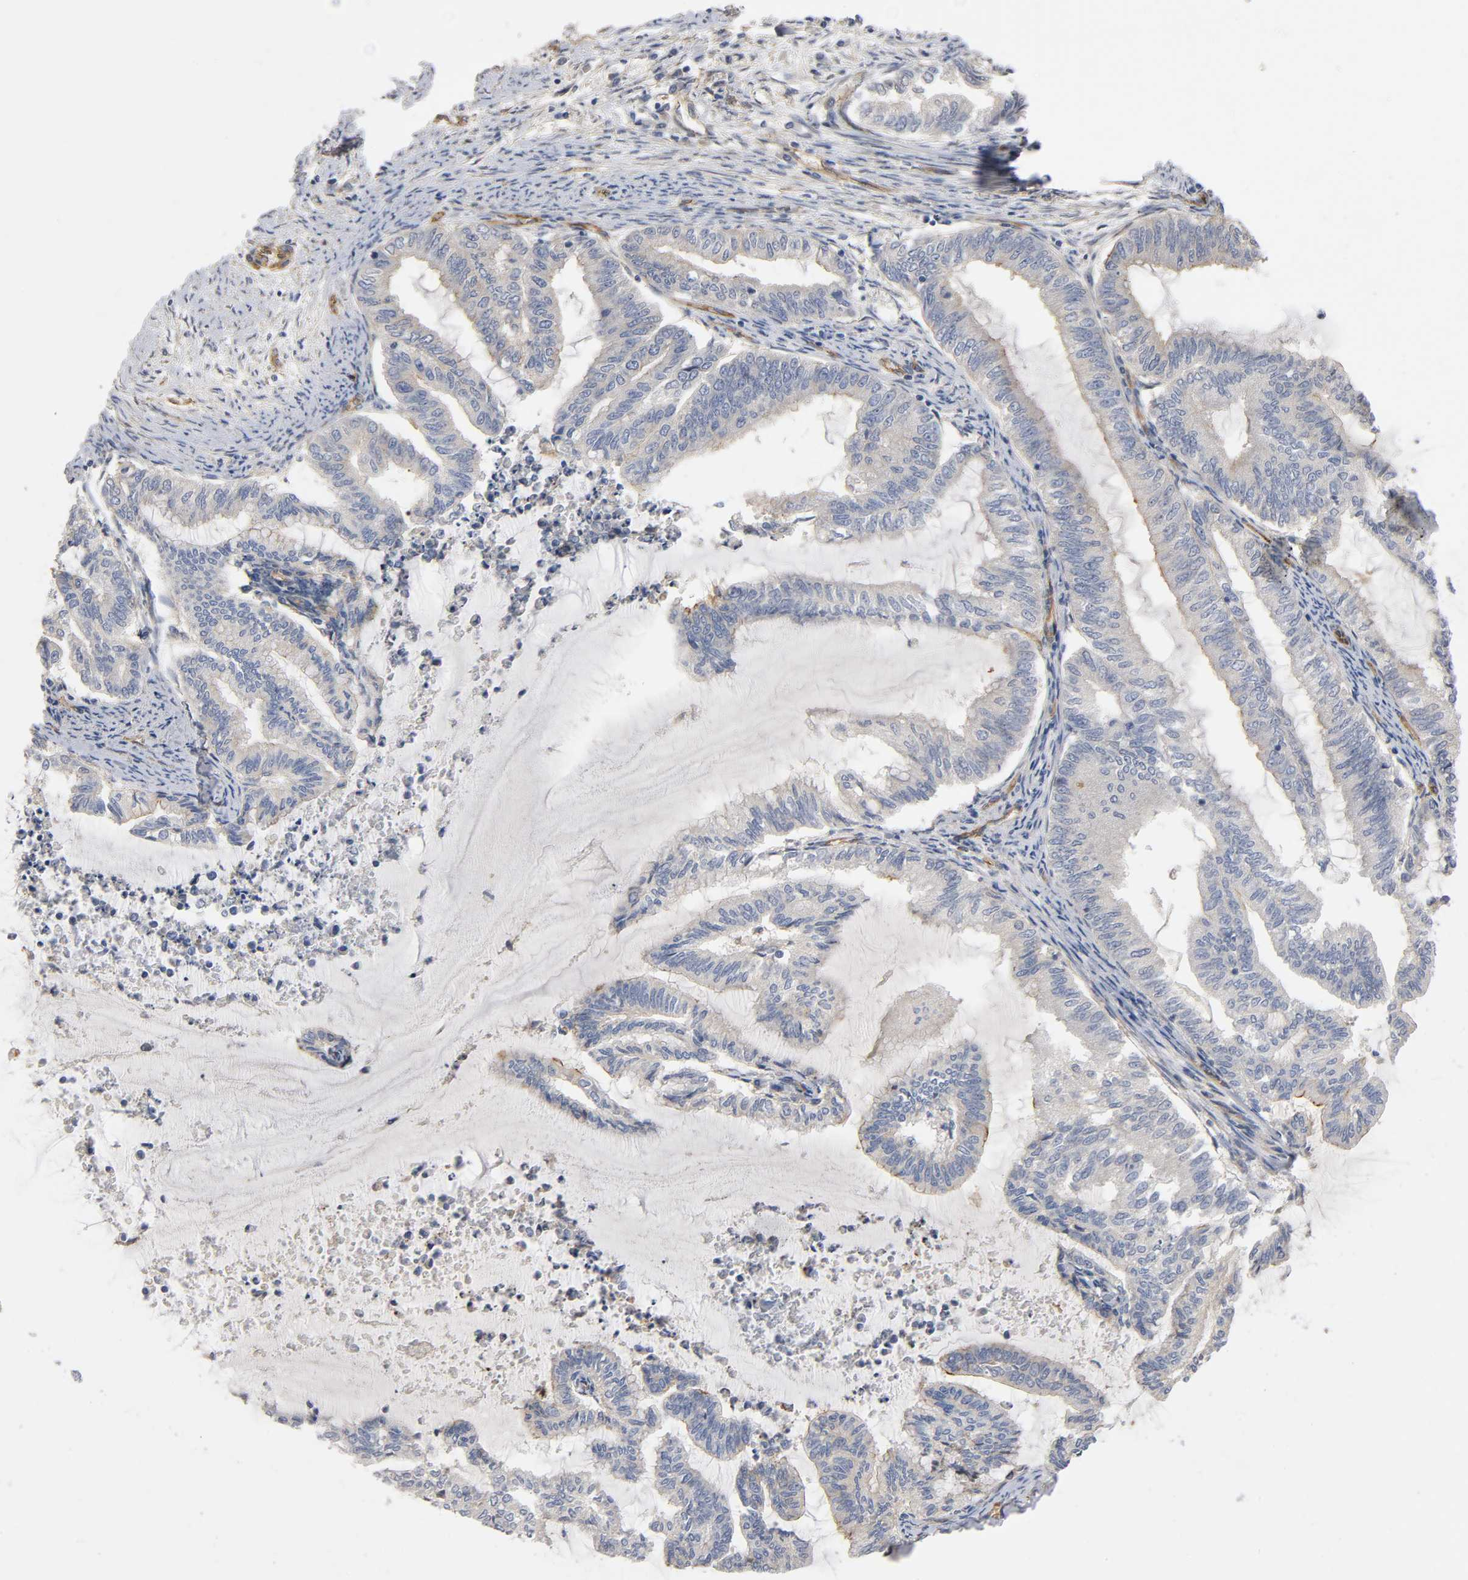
{"staining": {"intensity": "negative", "quantity": "none", "location": "none"}, "tissue": "endometrial cancer", "cell_type": "Tumor cells", "image_type": "cancer", "snomed": [{"axis": "morphology", "description": "Adenocarcinoma, NOS"}, {"axis": "topography", "description": "Endometrium"}], "caption": "There is no significant positivity in tumor cells of adenocarcinoma (endometrial).", "gene": "MARS1", "patient": {"sex": "female", "age": 79}}